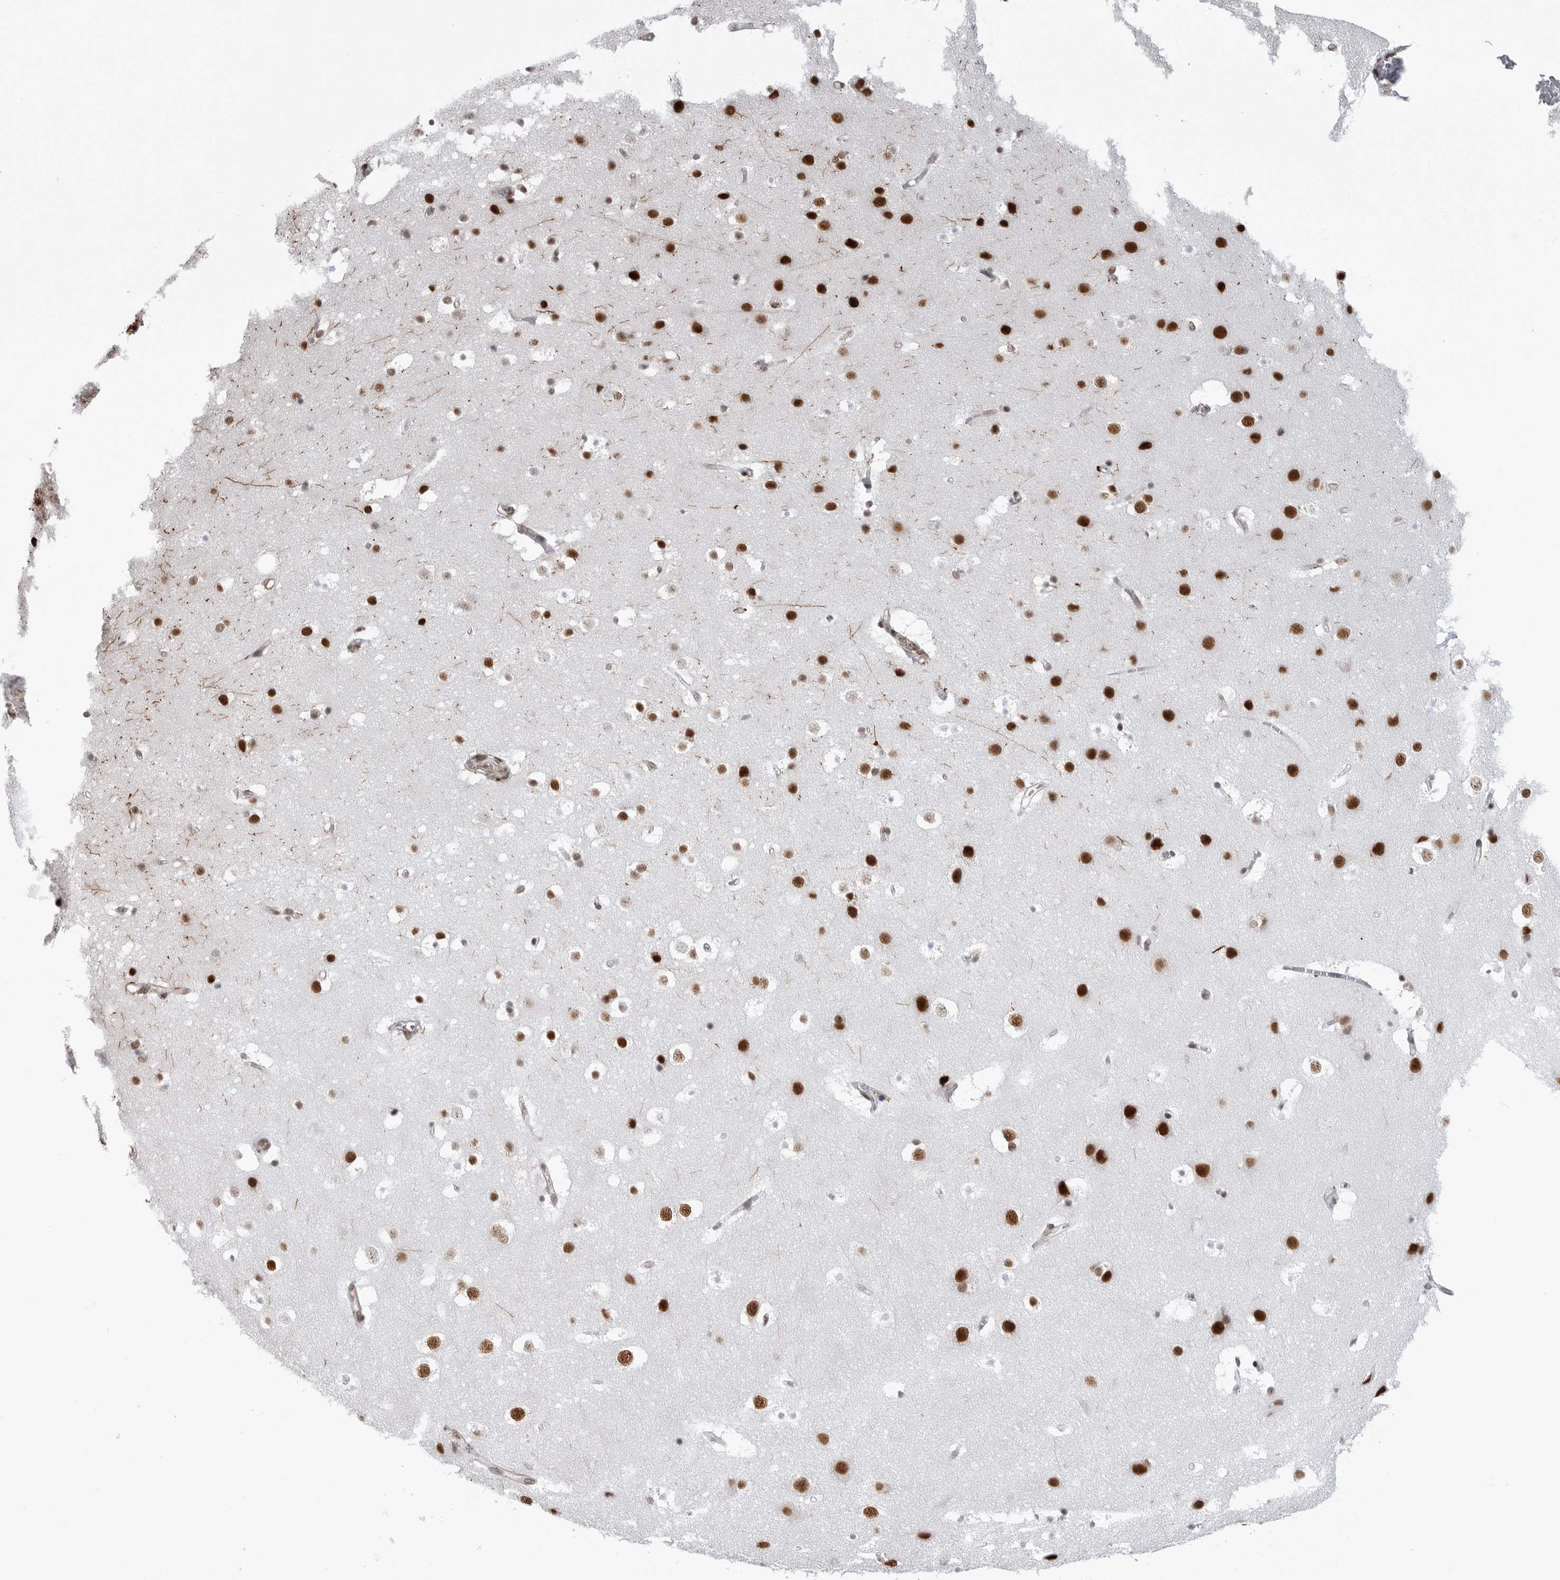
{"staining": {"intensity": "weak", "quantity": "25%-75%", "location": "cytoplasmic/membranous"}, "tissue": "cerebral cortex", "cell_type": "Endothelial cells", "image_type": "normal", "snomed": [{"axis": "morphology", "description": "Normal tissue, NOS"}, {"axis": "topography", "description": "Cerebral cortex"}], "caption": "Unremarkable cerebral cortex exhibits weak cytoplasmic/membranous expression in approximately 25%-75% of endothelial cells, visualized by immunohistochemistry. (IHC, brightfield microscopy, high magnification).", "gene": "RNF26", "patient": {"sex": "male", "age": 54}}